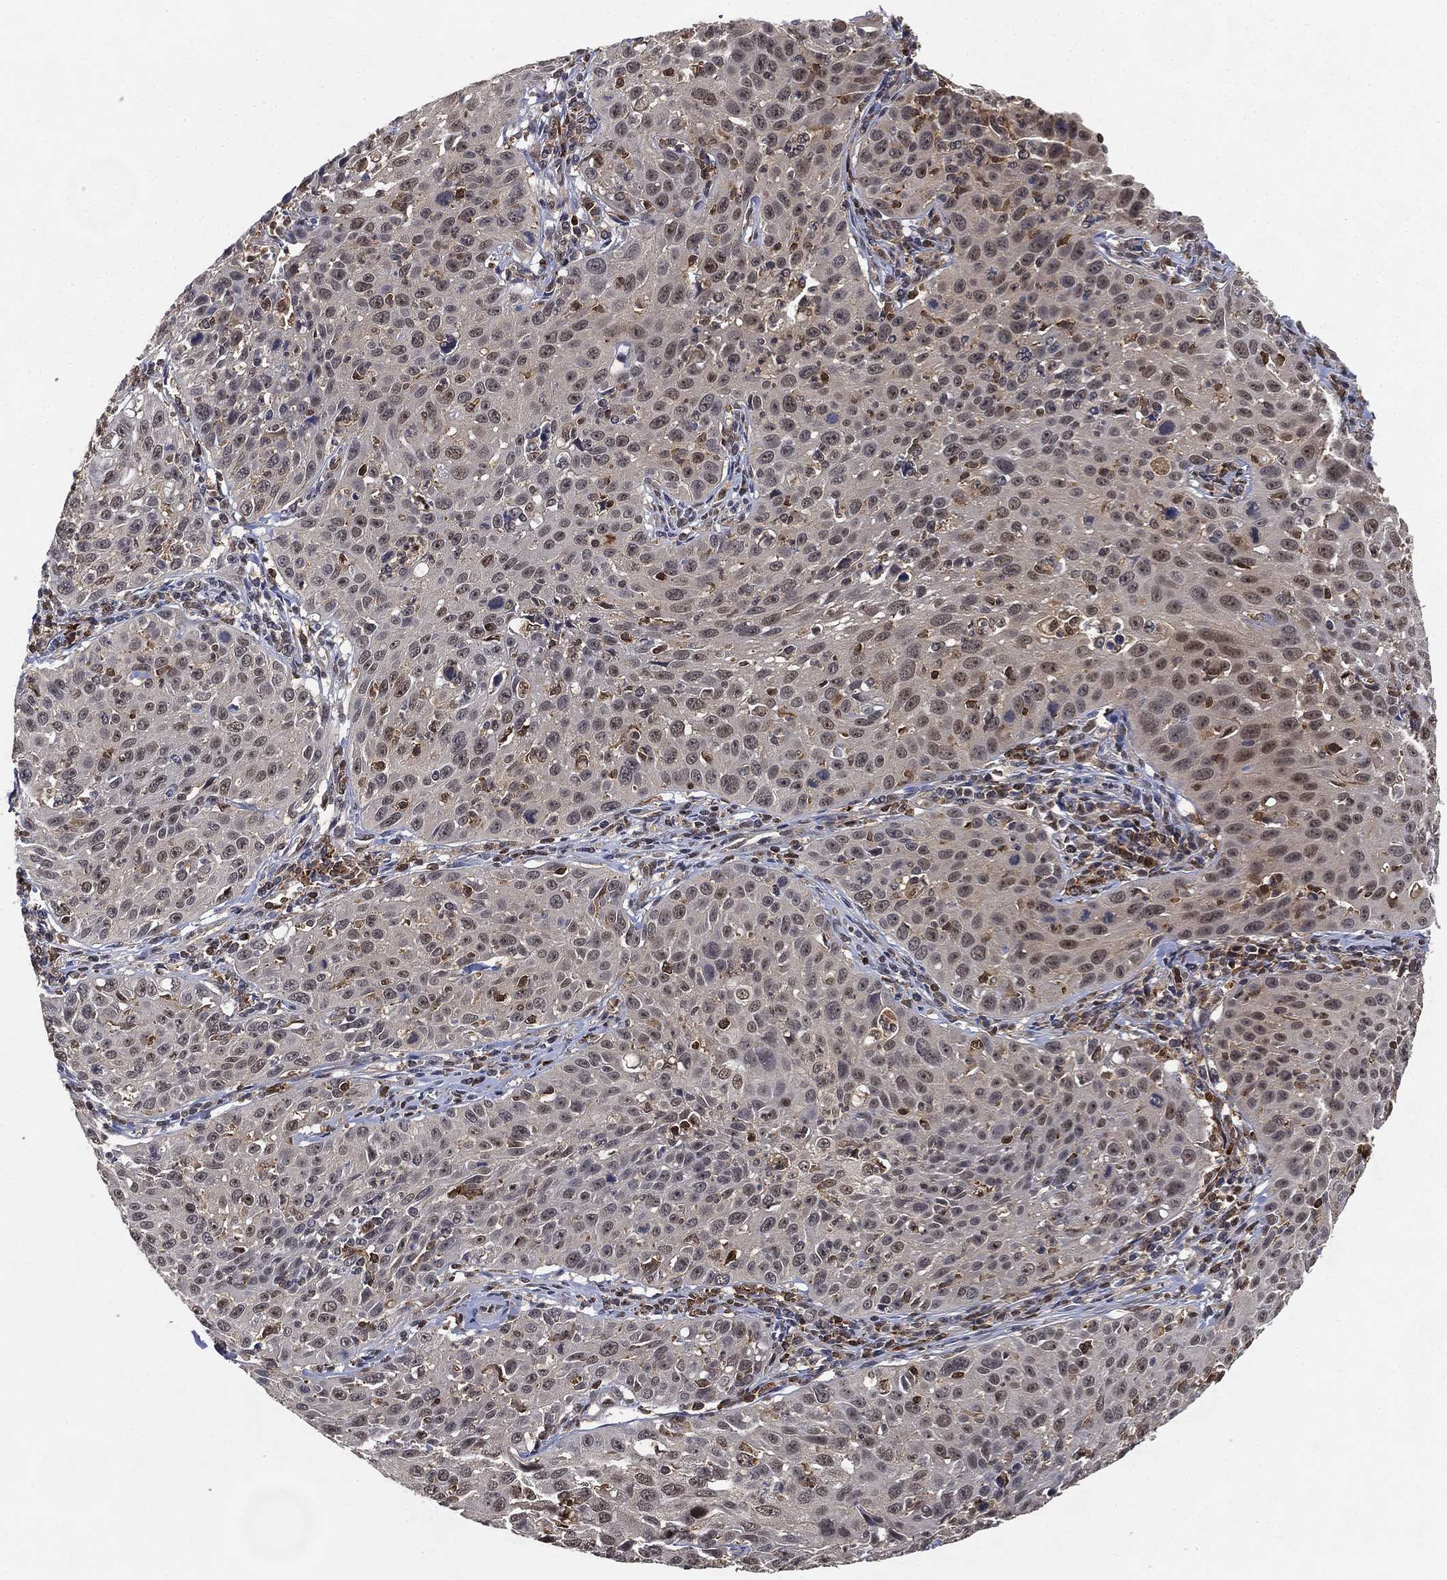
{"staining": {"intensity": "negative", "quantity": "none", "location": "none"}, "tissue": "cervical cancer", "cell_type": "Tumor cells", "image_type": "cancer", "snomed": [{"axis": "morphology", "description": "Squamous cell carcinoma, NOS"}, {"axis": "topography", "description": "Cervix"}], "caption": "The IHC image has no significant staining in tumor cells of cervical cancer (squamous cell carcinoma) tissue. (DAB immunohistochemistry, high magnification).", "gene": "WDR26", "patient": {"sex": "female", "age": 26}}